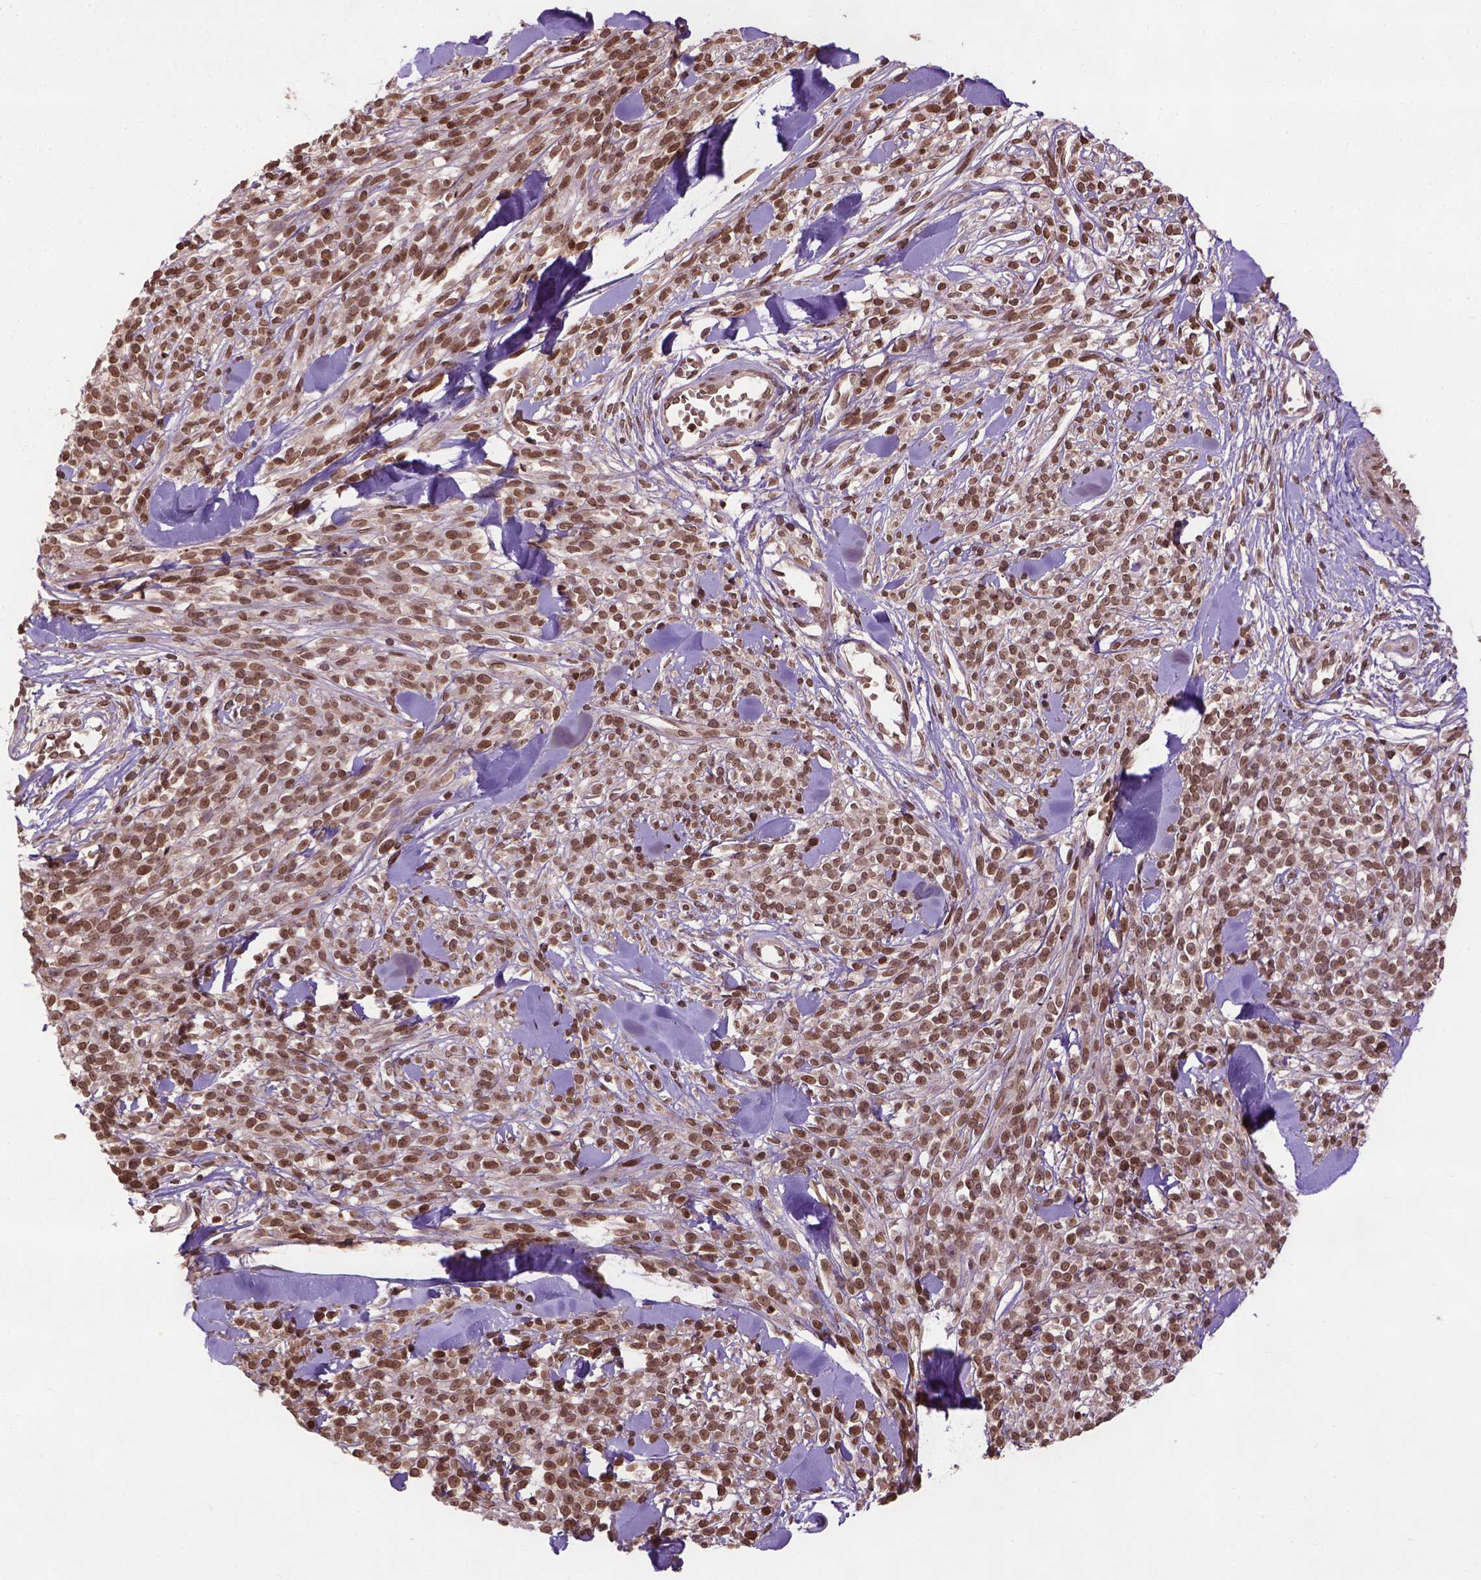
{"staining": {"intensity": "moderate", "quantity": ">75%", "location": "nuclear"}, "tissue": "melanoma", "cell_type": "Tumor cells", "image_type": "cancer", "snomed": [{"axis": "morphology", "description": "Malignant melanoma, NOS"}, {"axis": "topography", "description": "Skin"}, {"axis": "topography", "description": "Skin of trunk"}], "caption": "Moderate nuclear protein positivity is seen in about >75% of tumor cells in melanoma.", "gene": "BANF1", "patient": {"sex": "male", "age": 74}}